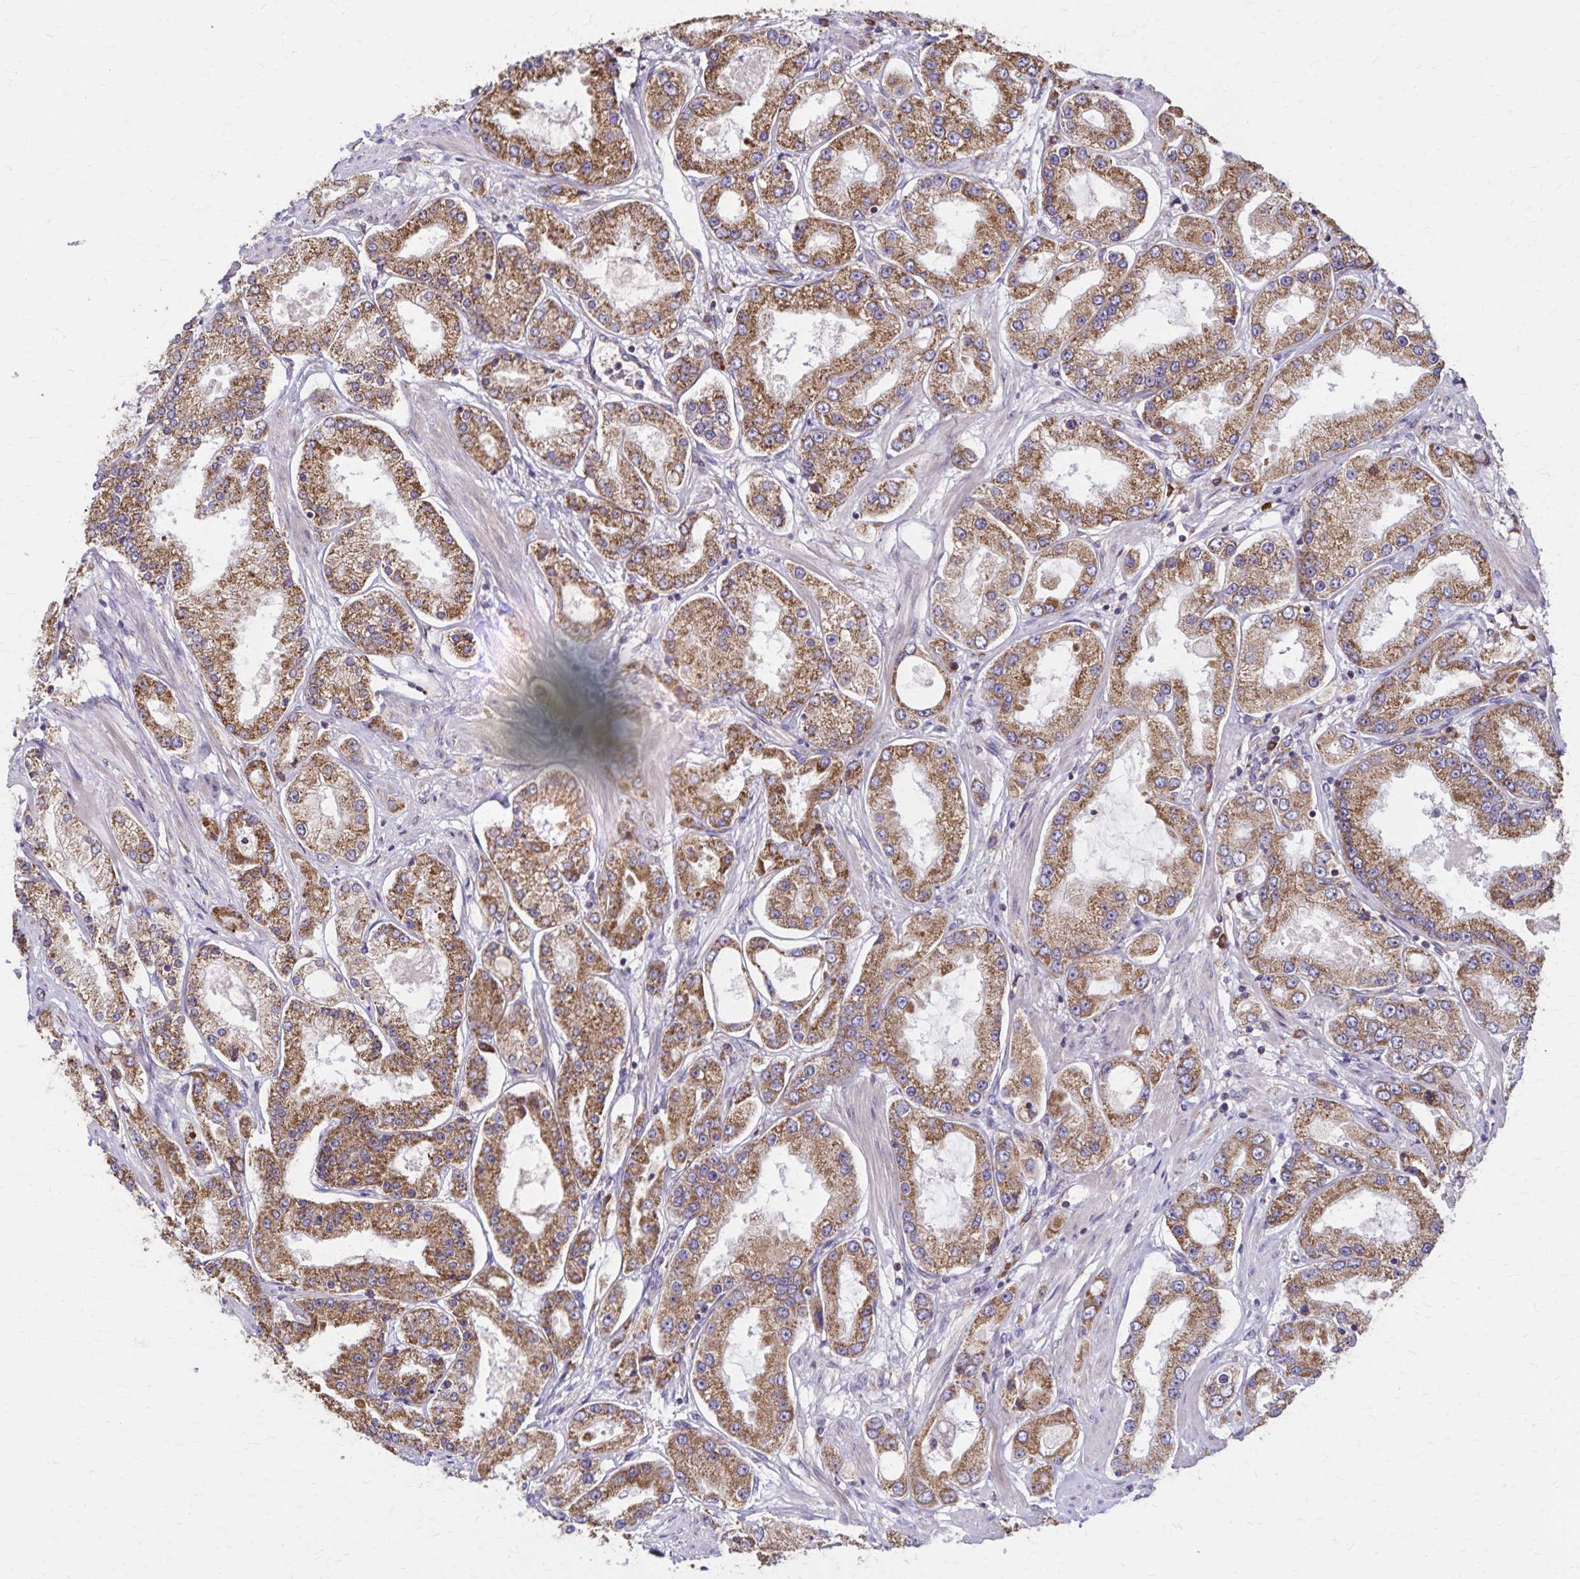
{"staining": {"intensity": "moderate", "quantity": ">75%", "location": "cytoplasmic/membranous"}, "tissue": "prostate cancer", "cell_type": "Tumor cells", "image_type": "cancer", "snomed": [{"axis": "morphology", "description": "Adenocarcinoma, High grade"}, {"axis": "topography", "description": "Prostate"}], "caption": "Immunohistochemistry (DAB (3,3'-diaminobenzidine)) staining of high-grade adenocarcinoma (prostate) exhibits moderate cytoplasmic/membranous protein staining in about >75% of tumor cells.", "gene": "RNF10", "patient": {"sex": "male", "age": 69}}